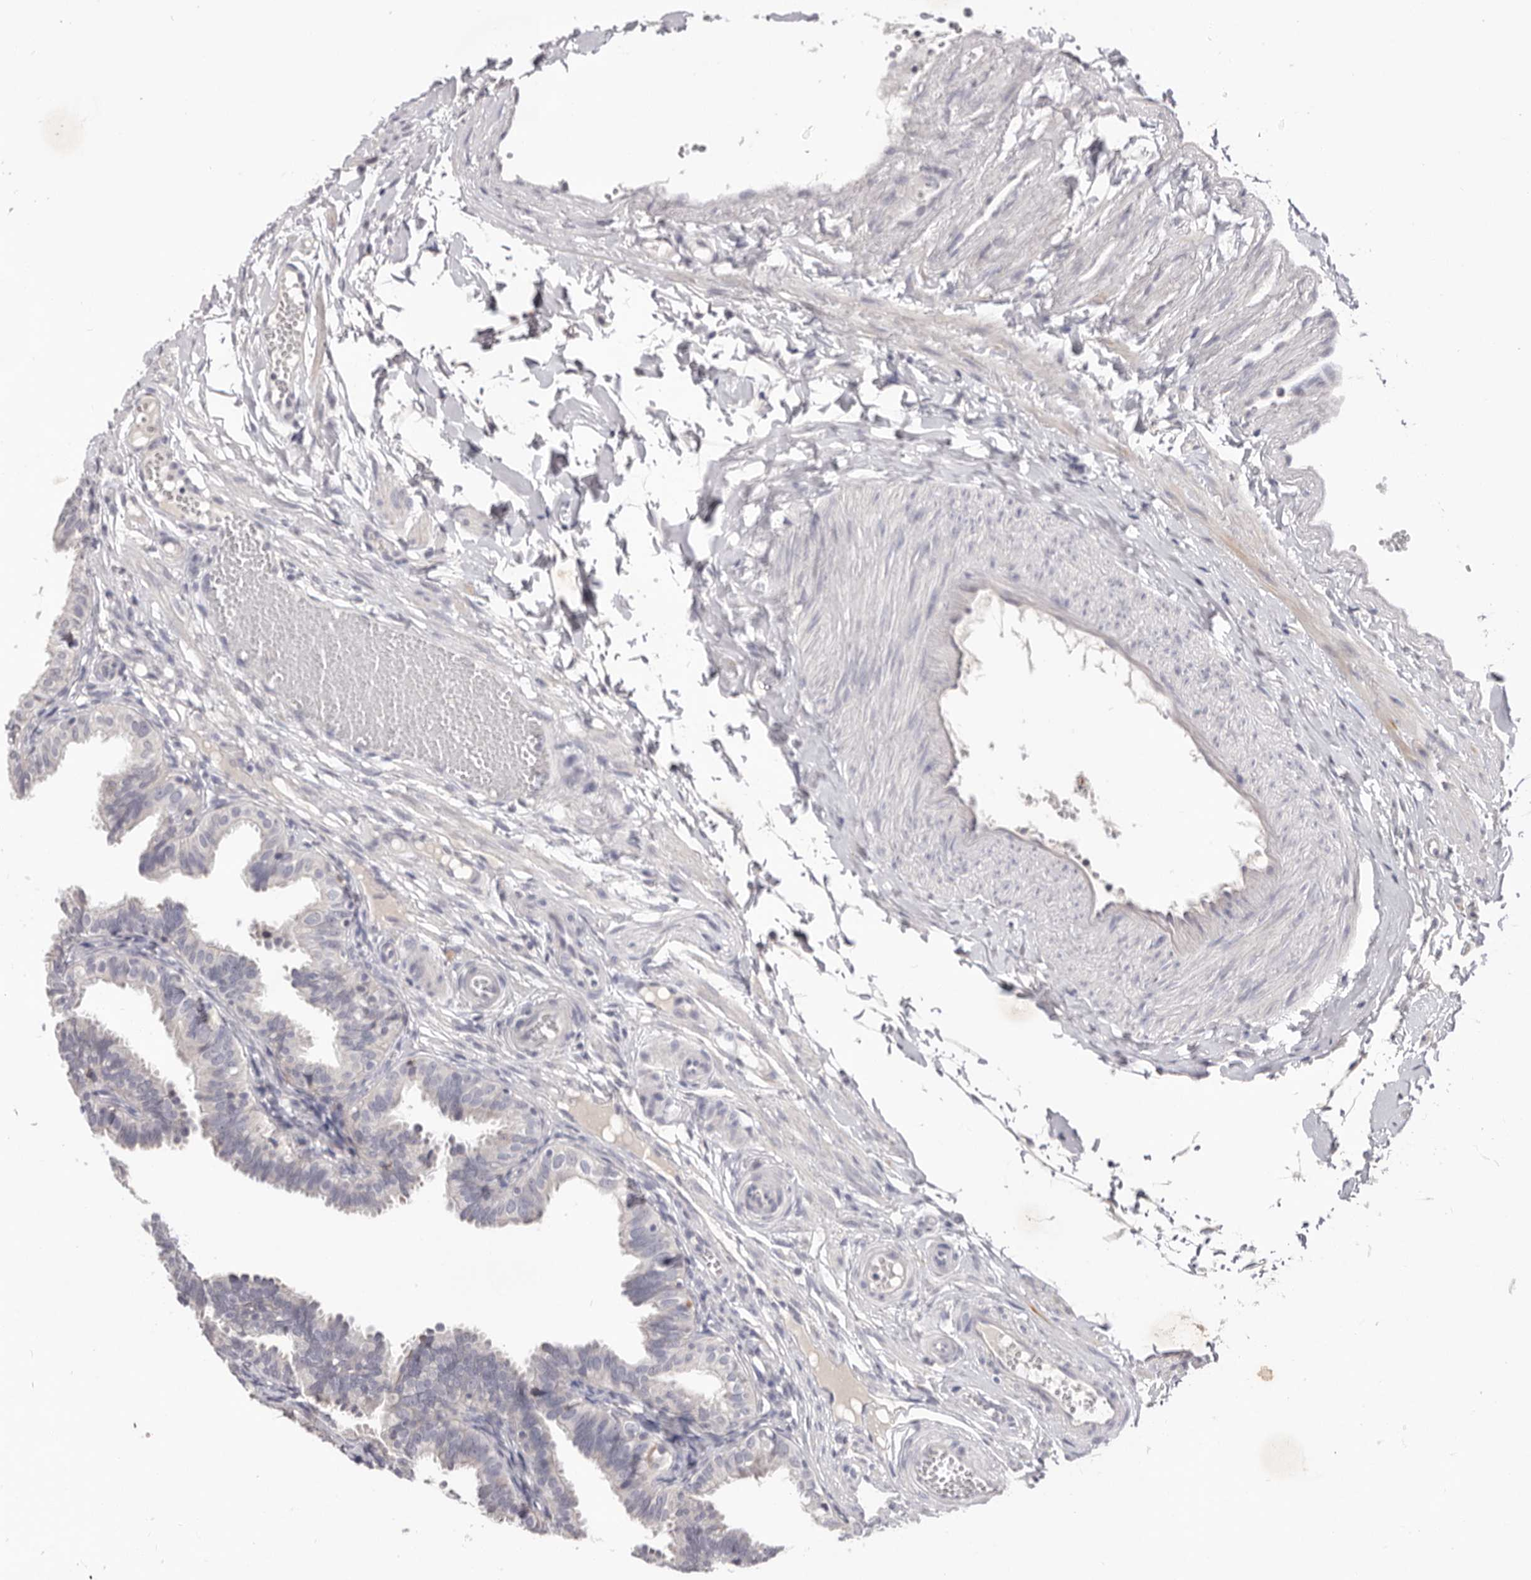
{"staining": {"intensity": "negative", "quantity": "none", "location": "none"}, "tissue": "fallopian tube", "cell_type": "Glandular cells", "image_type": "normal", "snomed": [{"axis": "morphology", "description": "Normal tissue, NOS"}, {"axis": "topography", "description": "Fallopian tube"}], "caption": "Image shows no protein expression in glandular cells of normal fallopian tube.", "gene": "DOP1A", "patient": {"sex": "female", "age": 35}}